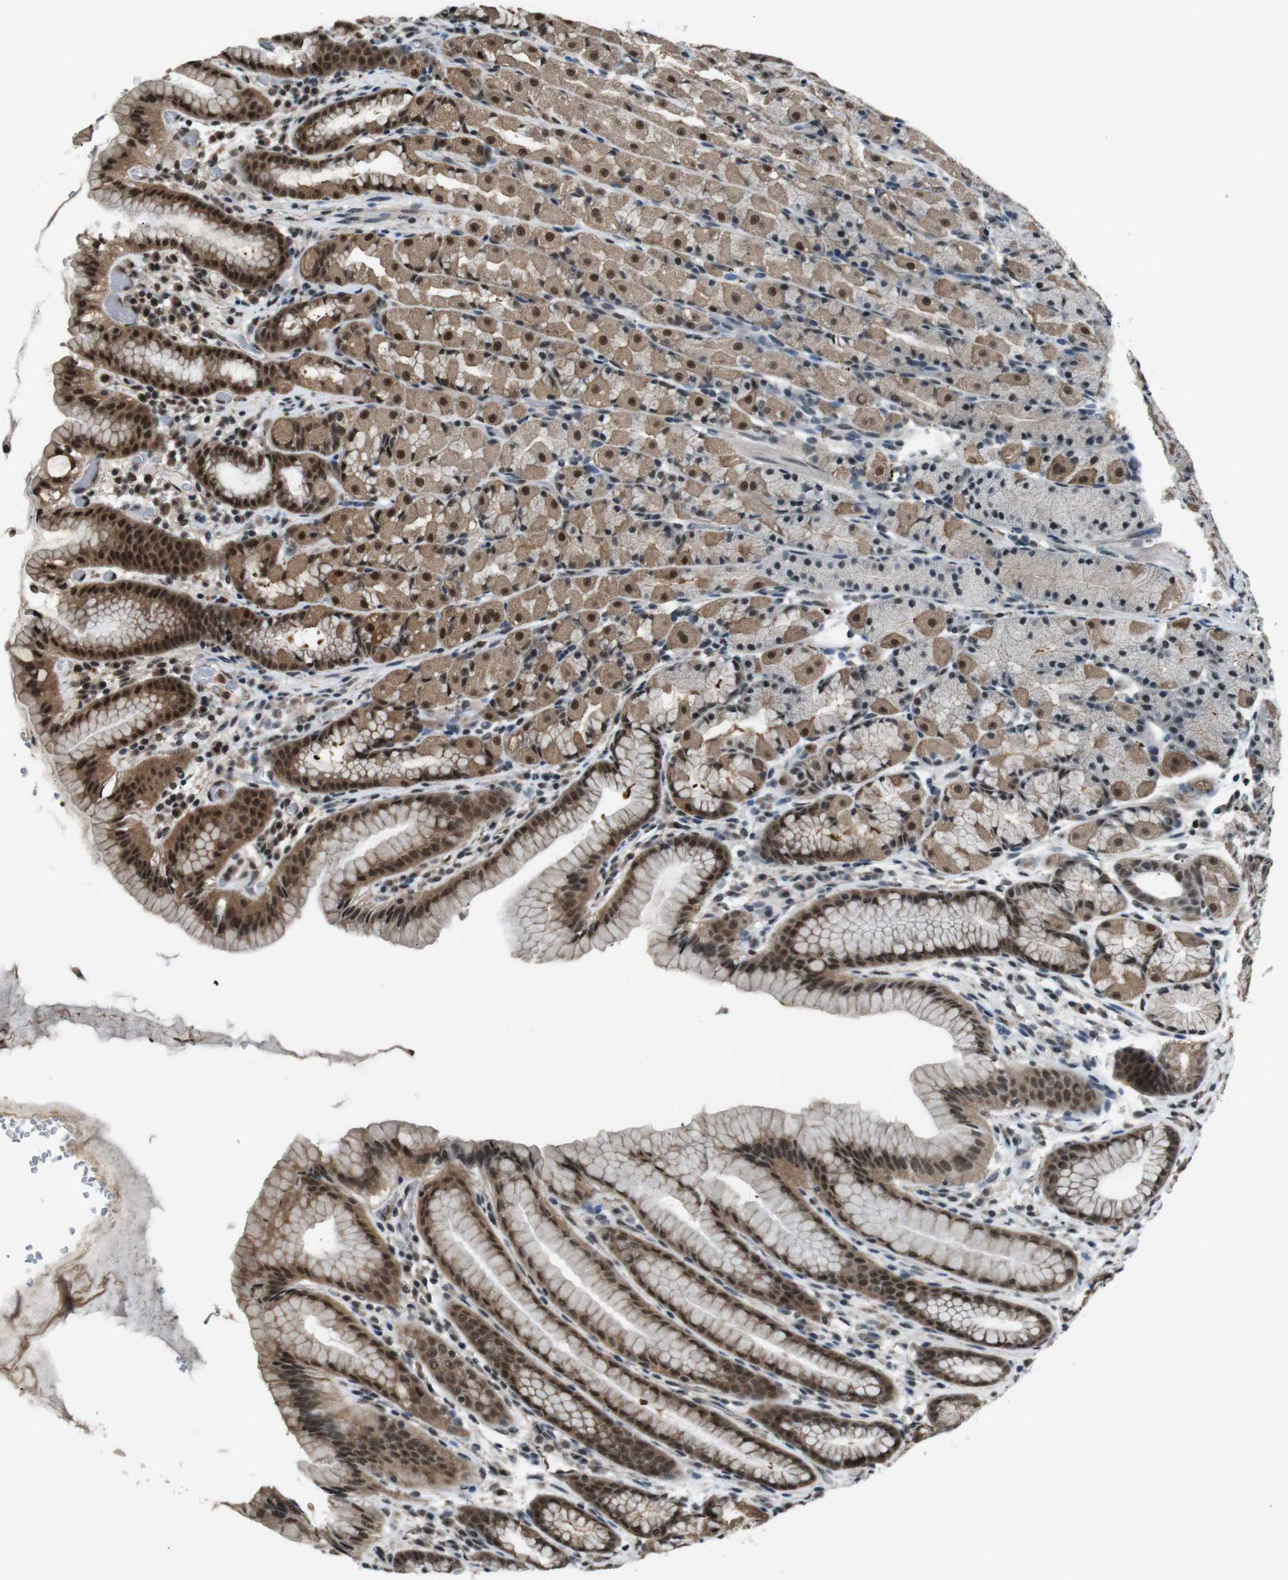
{"staining": {"intensity": "strong", "quantity": ">75%", "location": "cytoplasmic/membranous,nuclear"}, "tissue": "stomach", "cell_type": "Glandular cells", "image_type": "normal", "snomed": [{"axis": "morphology", "description": "Normal tissue, NOS"}, {"axis": "topography", "description": "Stomach, upper"}], "caption": "Brown immunohistochemical staining in benign human stomach displays strong cytoplasmic/membranous,nuclear expression in about >75% of glandular cells.", "gene": "NR4A2", "patient": {"sex": "male", "age": 68}}